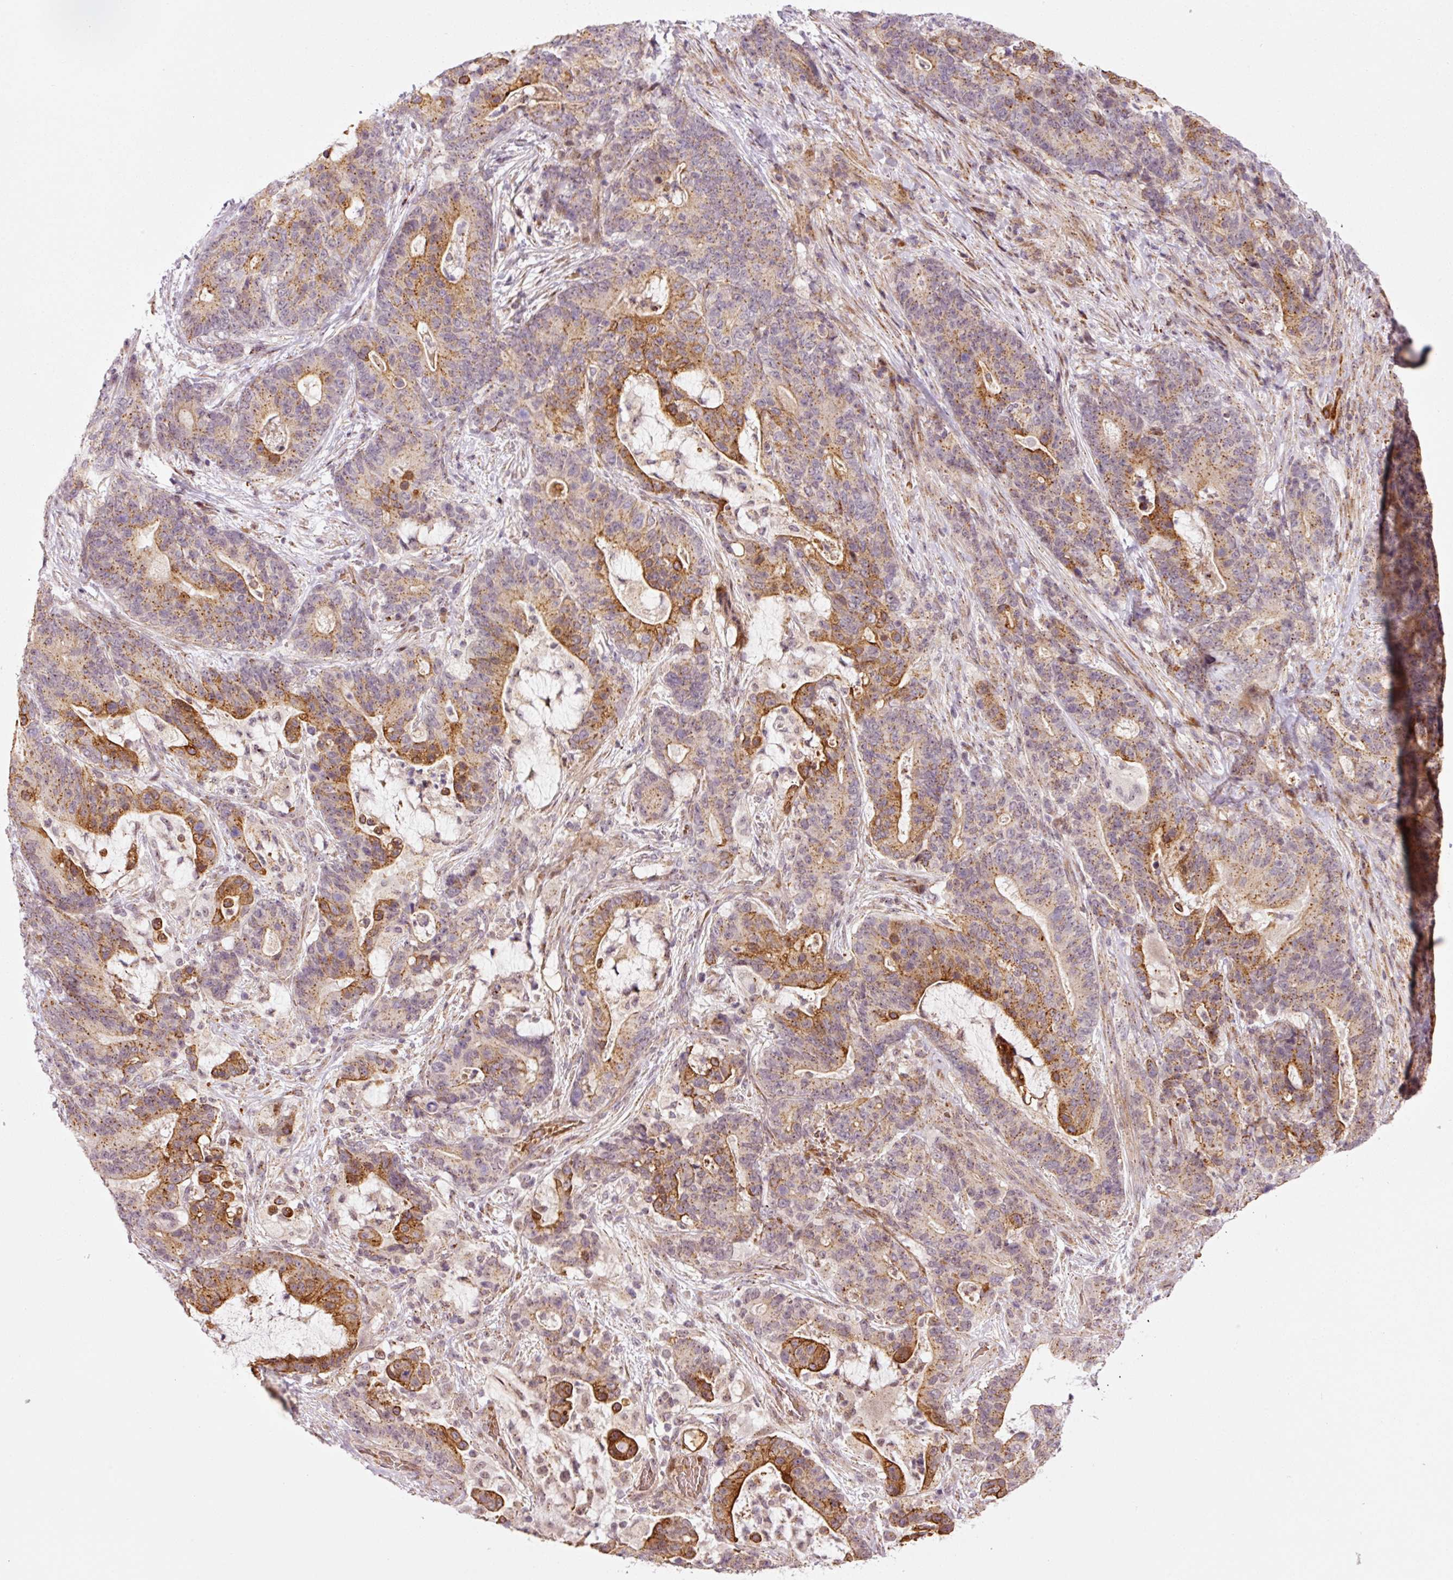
{"staining": {"intensity": "moderate", "quantity": ">75%", "location": "cytoplasmic/membranous"}, "tissue": "stomach cancer", "cell_type": "Tumor cells", "image_type": "cancer", "snomed": [{"axis": "morphology", "description": "Normal tissue, NOS"}, {"axis": "morphology", "description": "Adenocarcinoma, NOS"}, {"axis": "topography", "description": "Stomach"}], "caption": "Brown immunohistochemical staining in human stomach cancer demonstrates moderate cytoplasmic/membranous positivity in approximately >75% of tumor cells.", "gene": "ANKRD20A1", "patient": {"sex": "female", "age": 64}}